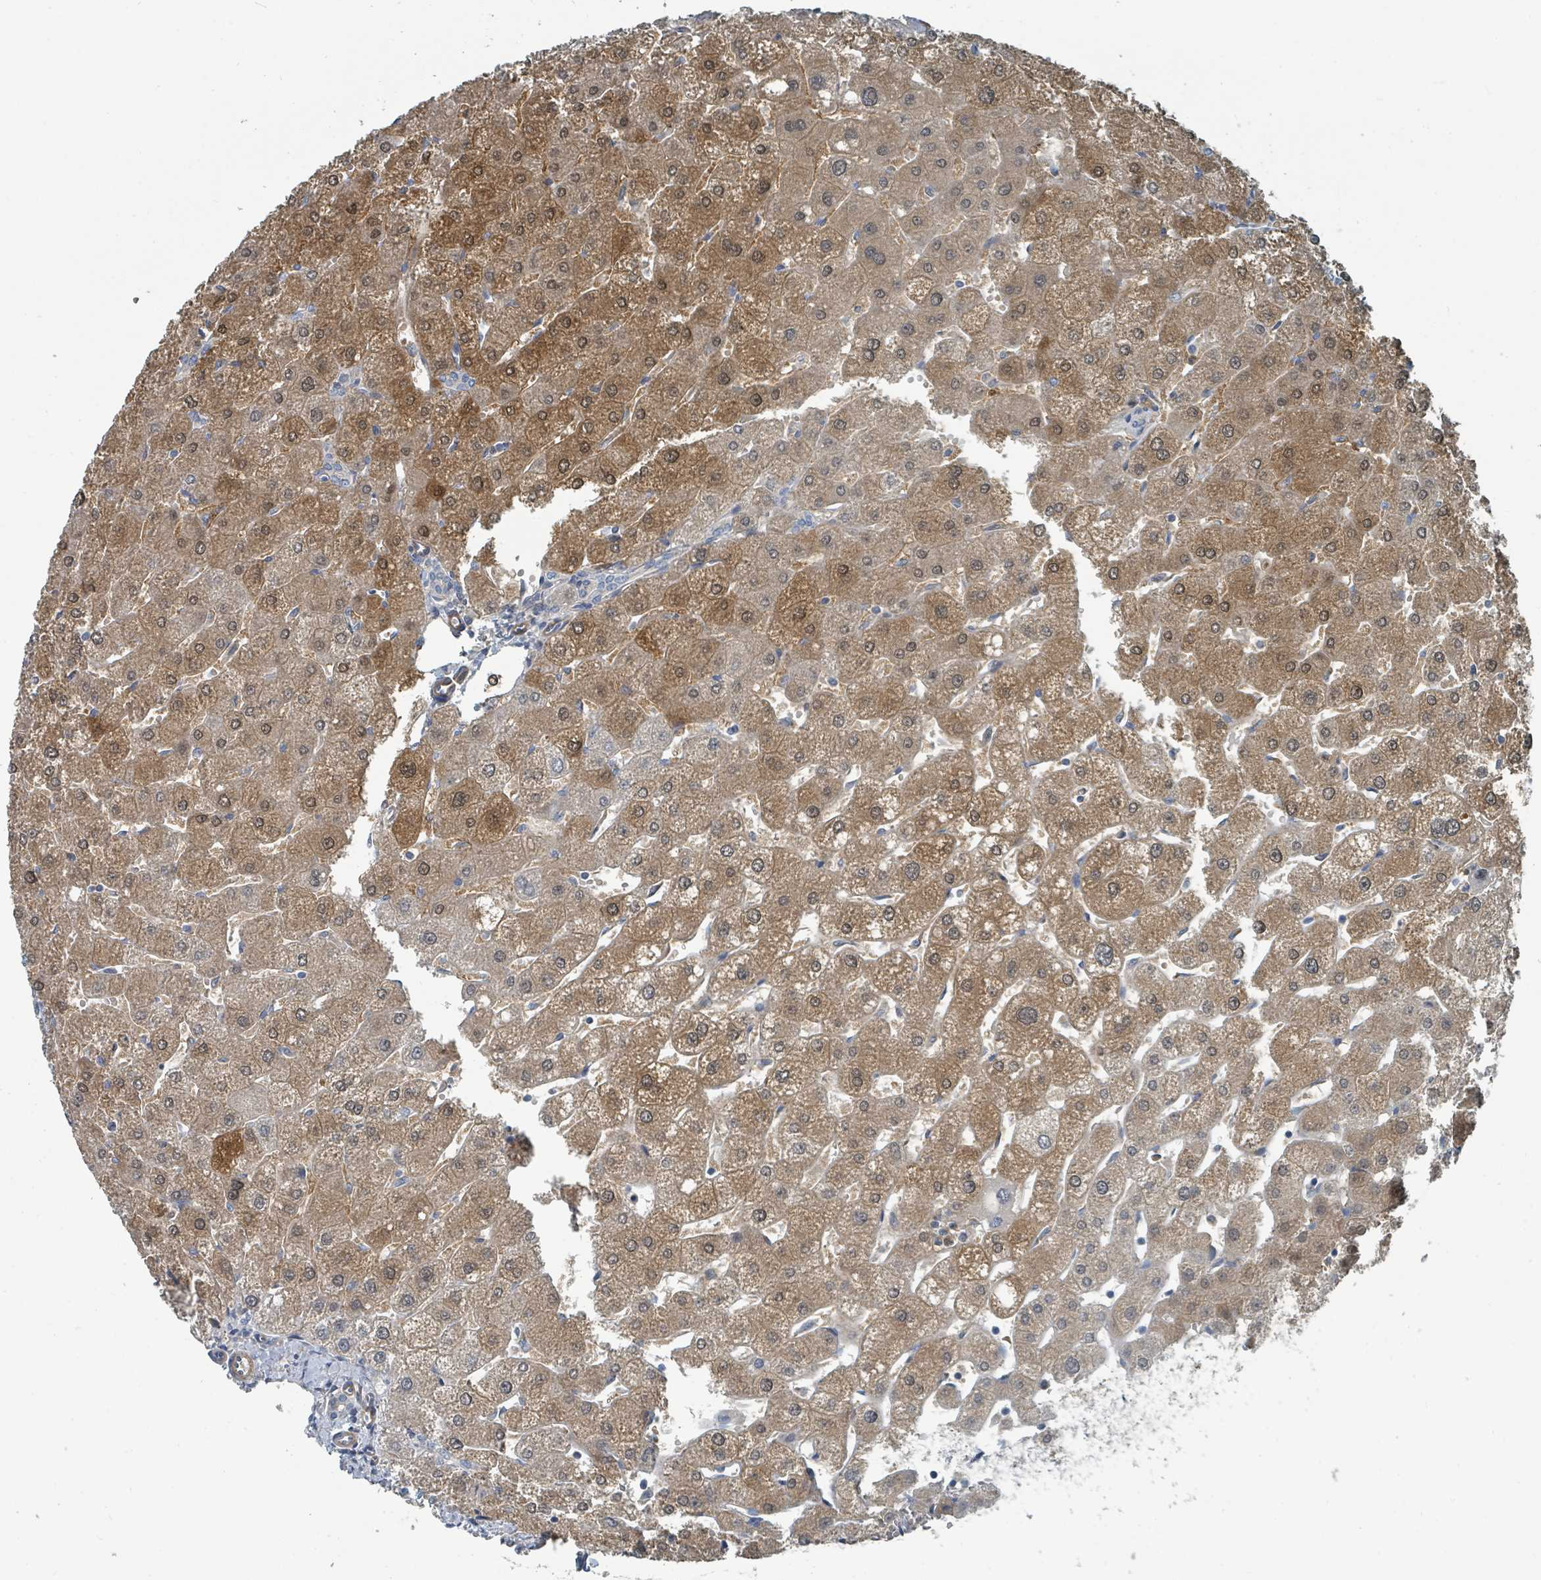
{"staining": {"intensity": "negative", "quantity": "none", "location": "none"}, "tissue": "liver", "cell_type": "Cholangiocytes", "image_type": "normal", "snomed": [{"axis": "morphology", "description": "Normal tissue, NOS"}, {"axis": "topography", "description": "Liver"}], "caption": "Human liver stained for a protein using IHC demonstrates no staining in cholangiocytes.", "gene": "SLC44A5", "patient": {"sex": "male", "age": 67}}